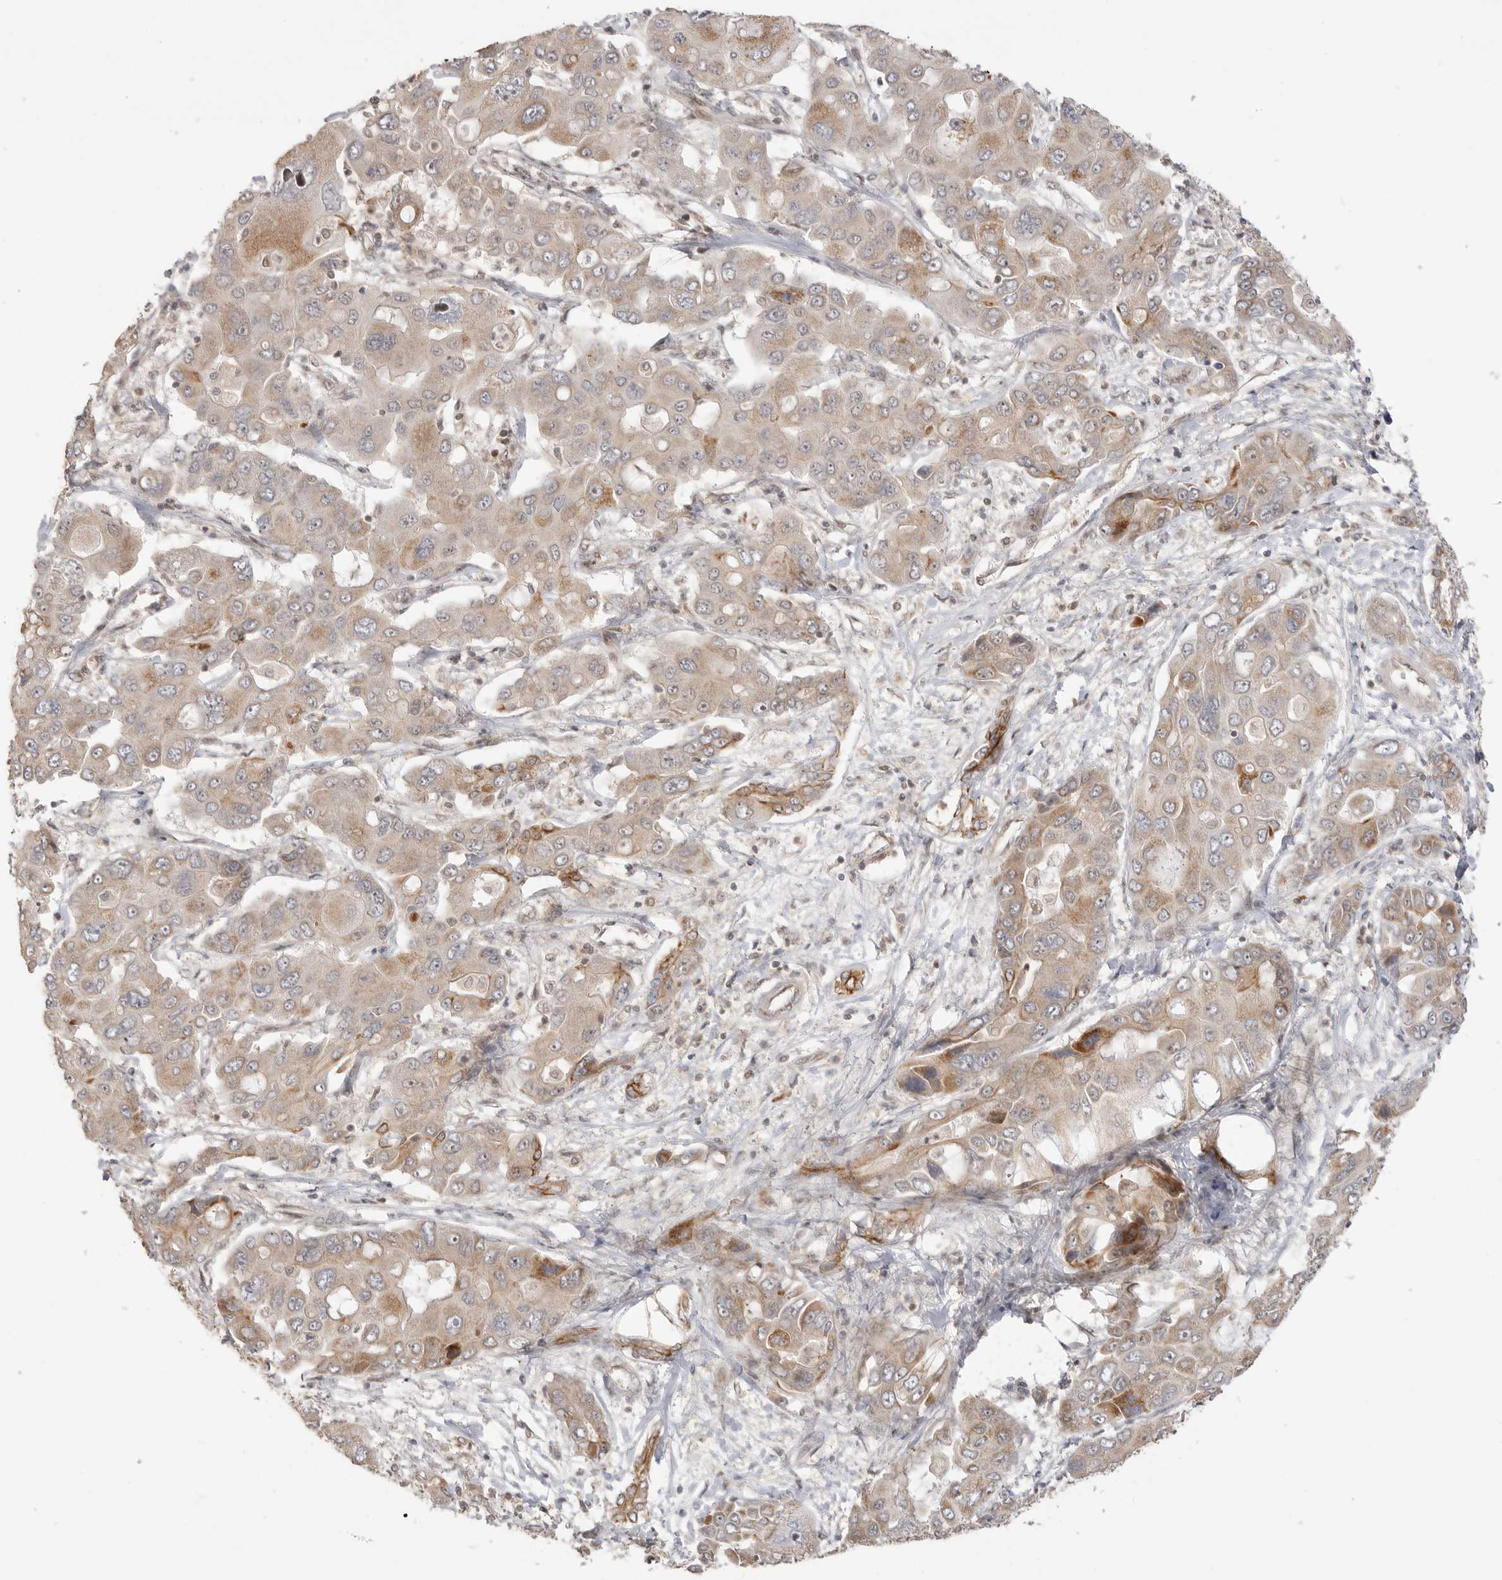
{"staining": {"intensity": "moderate", "quantity": "<25%", "location": "cytoplasmic/membranous"}, "tissue": "liver cancer", "cell_type": "Tumor cells", "image_type": "cancer", "snomed": [{"axis": "morphology", "description": "Cholangiocarcinoma"}, {"axis": "topography", "description": "Liver"}], "caption": "Protein analysis of liver cholangiocarcinoma tissue demonstrates moderate cytoplasmic/membranous expression in approximately <25% of tumor cells. The staining is performed using DAB (3,3'-diaminobenzidine) brown chromogen to label protein expression. The nuclei are counter-stained blue using hematoxylin.", "gene": "ALKAL1", "patient": {"sex": "male", "age": 67}}